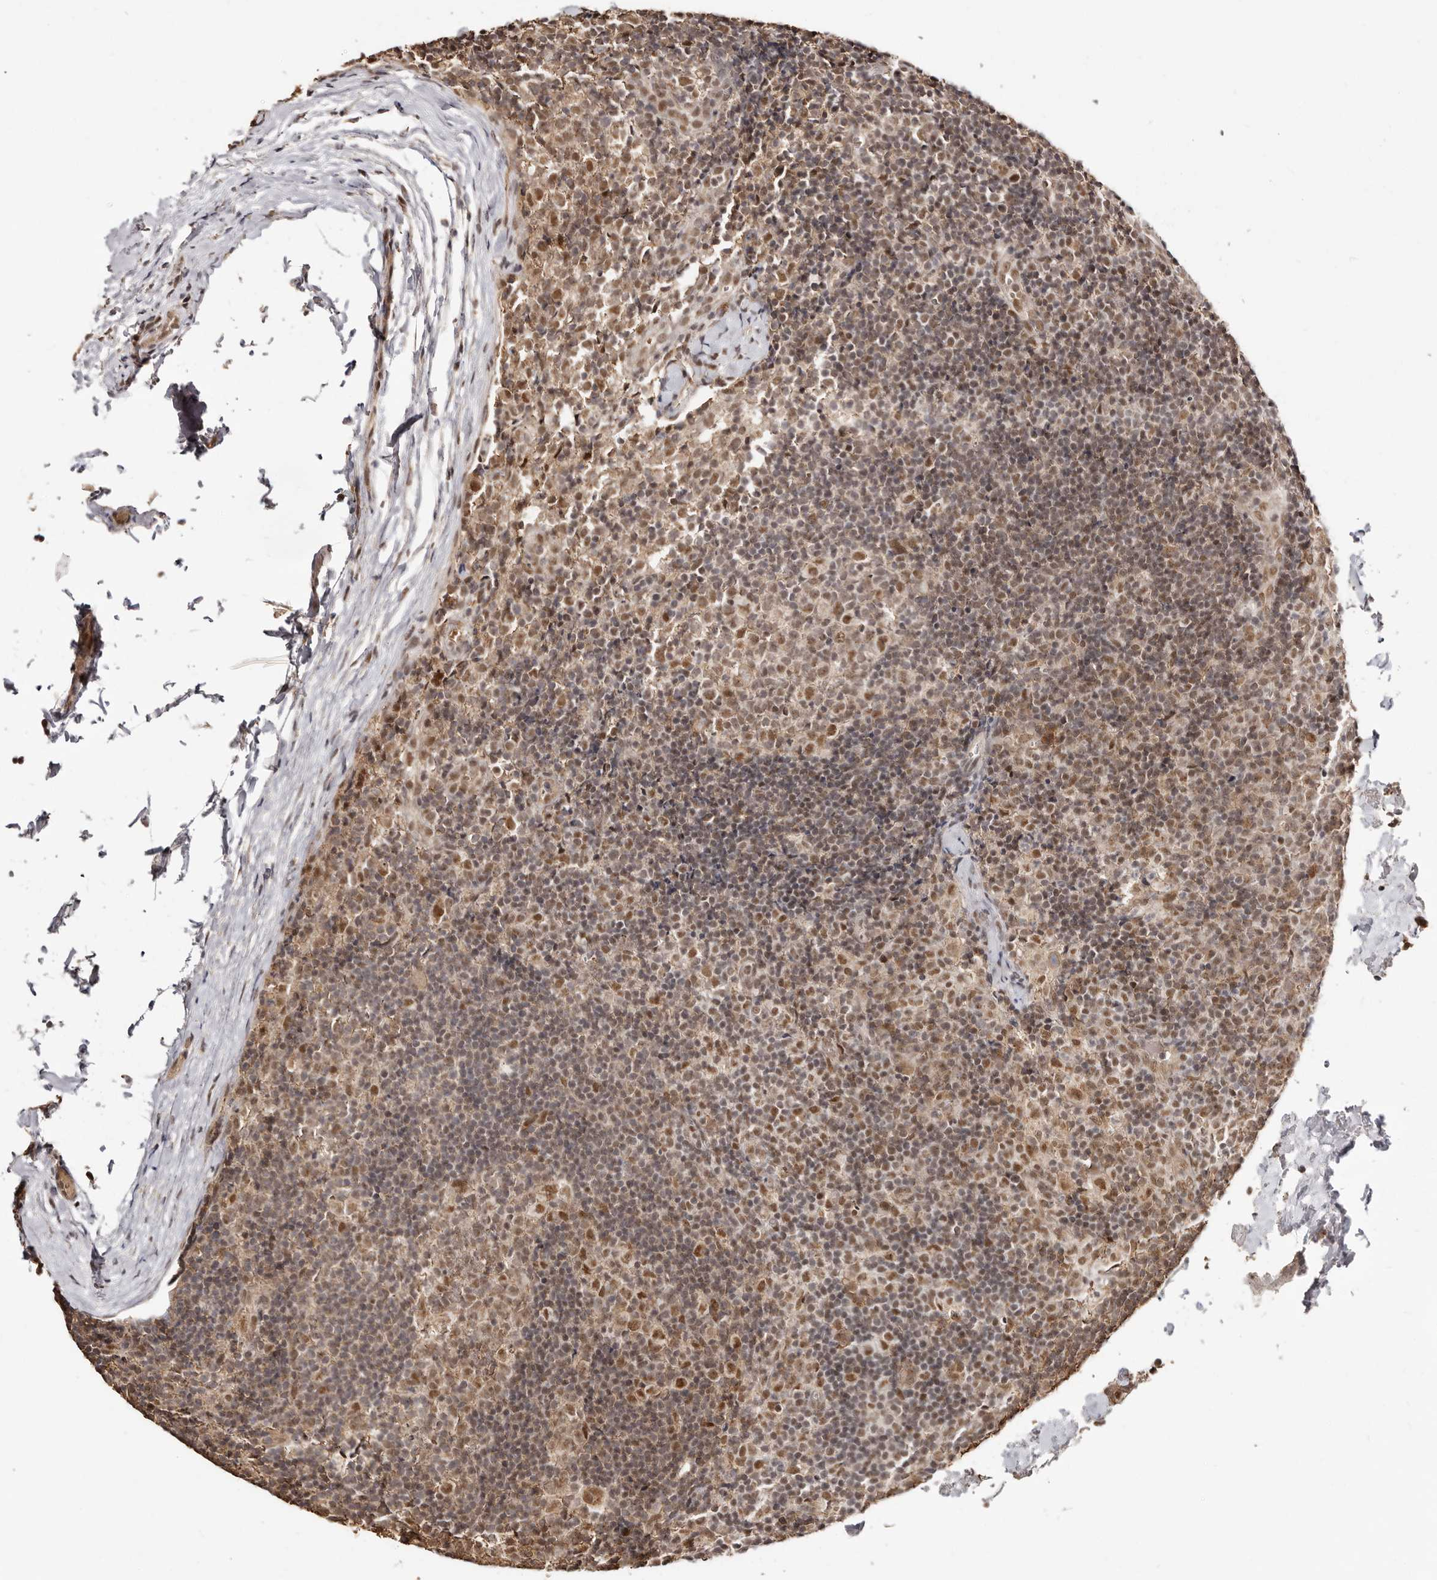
{"staining": {"intensity": "moderate", "quantity": ">75%", "location": "nuclear"}, "tissue": "lymph node", "cell_type": "Germinal center cells", "image_type": "normal", "snomed": [{"axis": "morphology", "description": "Normal tissue, NOS"}, {"axis": "morphology", "description": "Inflammation, NOS"}, {"axis": "topography", "description": "Lymph node"}], "caption": "High-magnification brightfield microscopy of benign lymph node stained with DAB (brown) and counterstained with hematoxylin (blue). germinal center cells exhibit moderate nuclear staining is appreciated in about>75% of cells.", "gene": "MED8", "patient": {"sex": "male", "age": 55}}